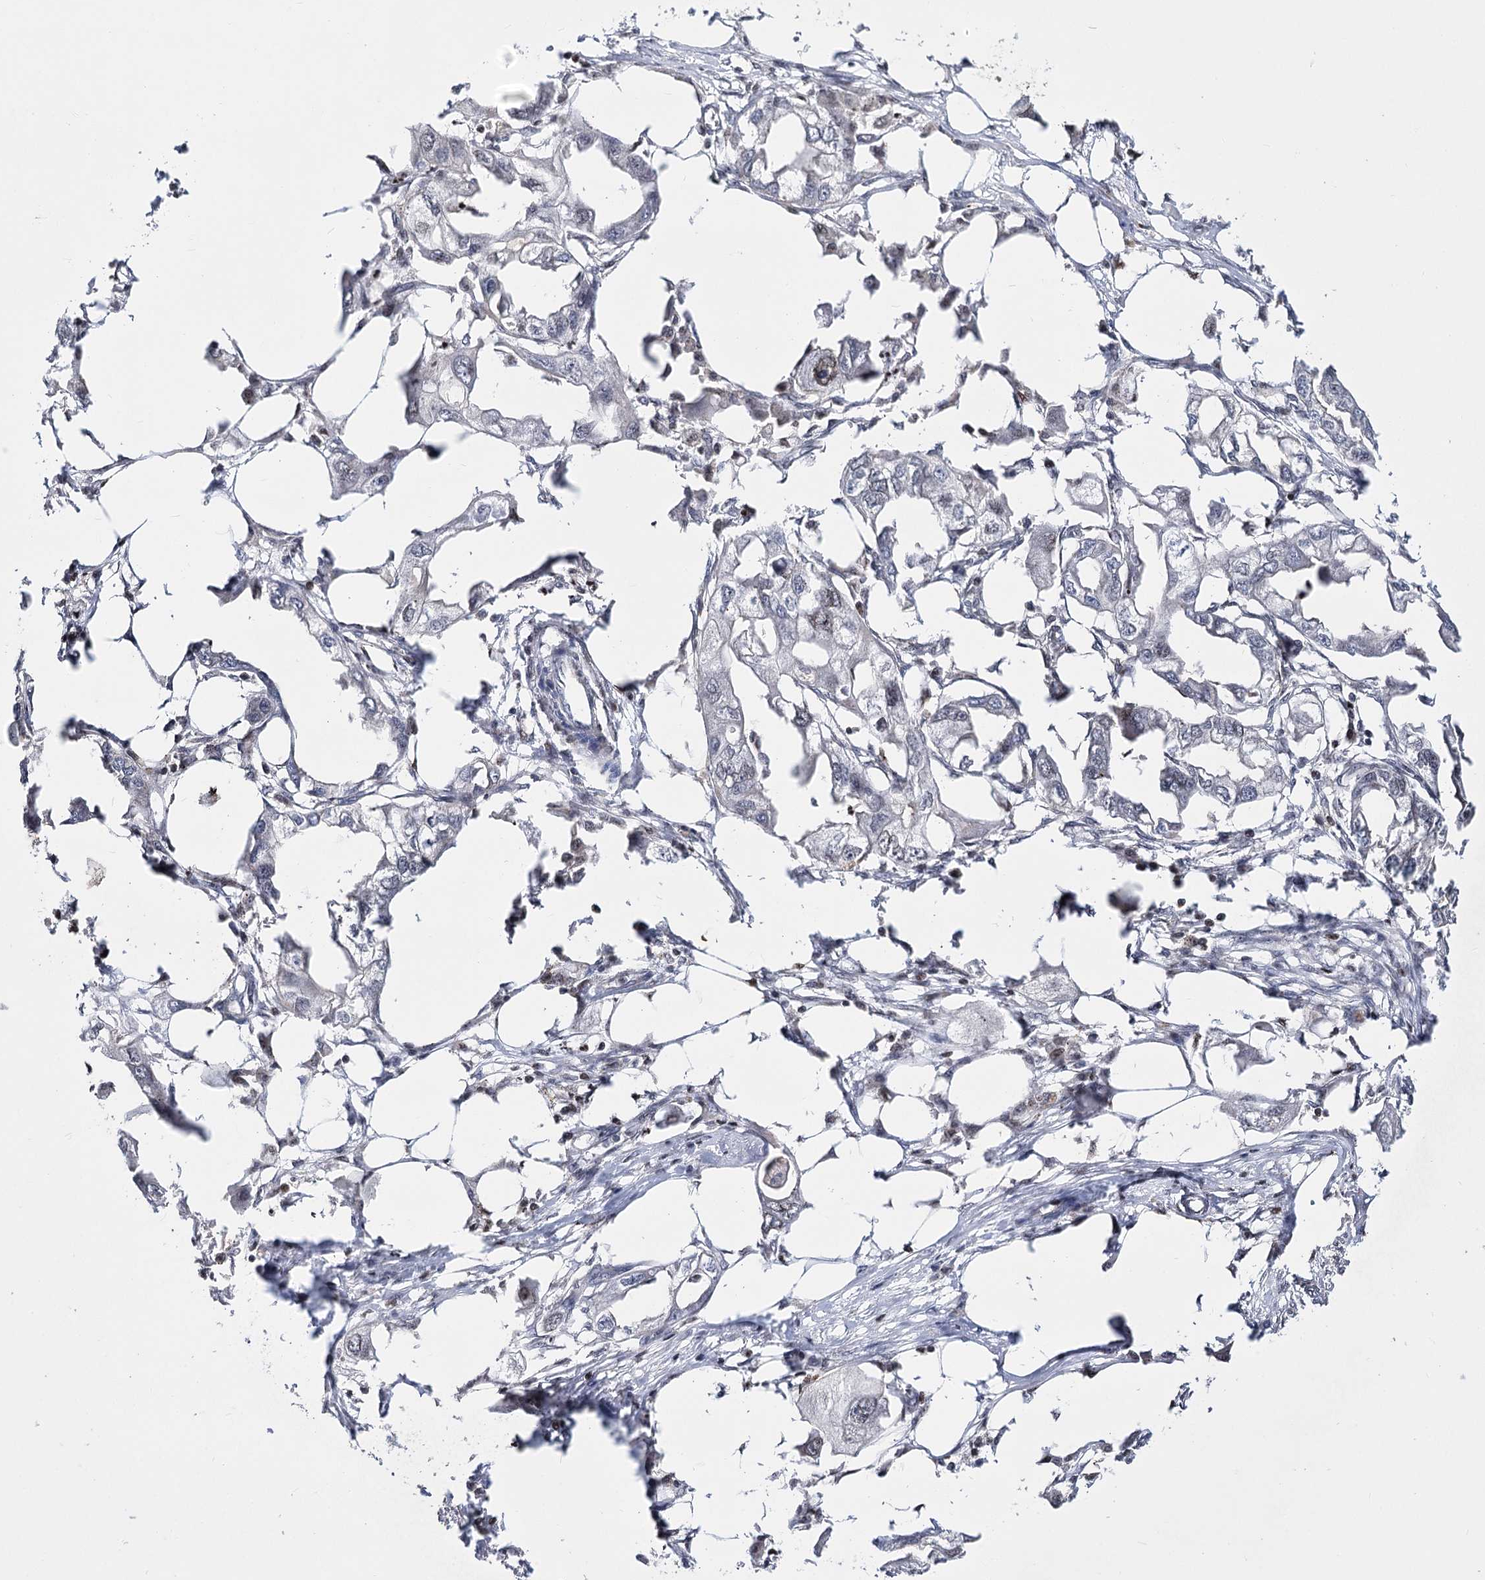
{"staining": {"intensity": "negative", "quantity": "none", "location": "none"}, "tissue": "endometrial cancer", "cell_type": "Tumor cells", "image_type": "cancer", "snomed": [{"axis": "morphology", "description": "Adenocarcinoma, NOS"}, {"axis": "morphology", "description": "Adenocarcinoma, metastatic, NOS"}, {"axis": "topography", "description": "Adipose tissue"}, {"axis": "topography", "description": "Endometrium"}], "caption": "IHC of endometrial adenocarcinoma demonstrates no expression in tumor cells. (Stains: DAB (3,3'-diaminobenzidine) IHC with hematoxylin counter stain, Microscopy: brightfield microscopy at high magnification).", "gene": "ZFYVE27", "patient": {"sex": "female", "age": 67}}